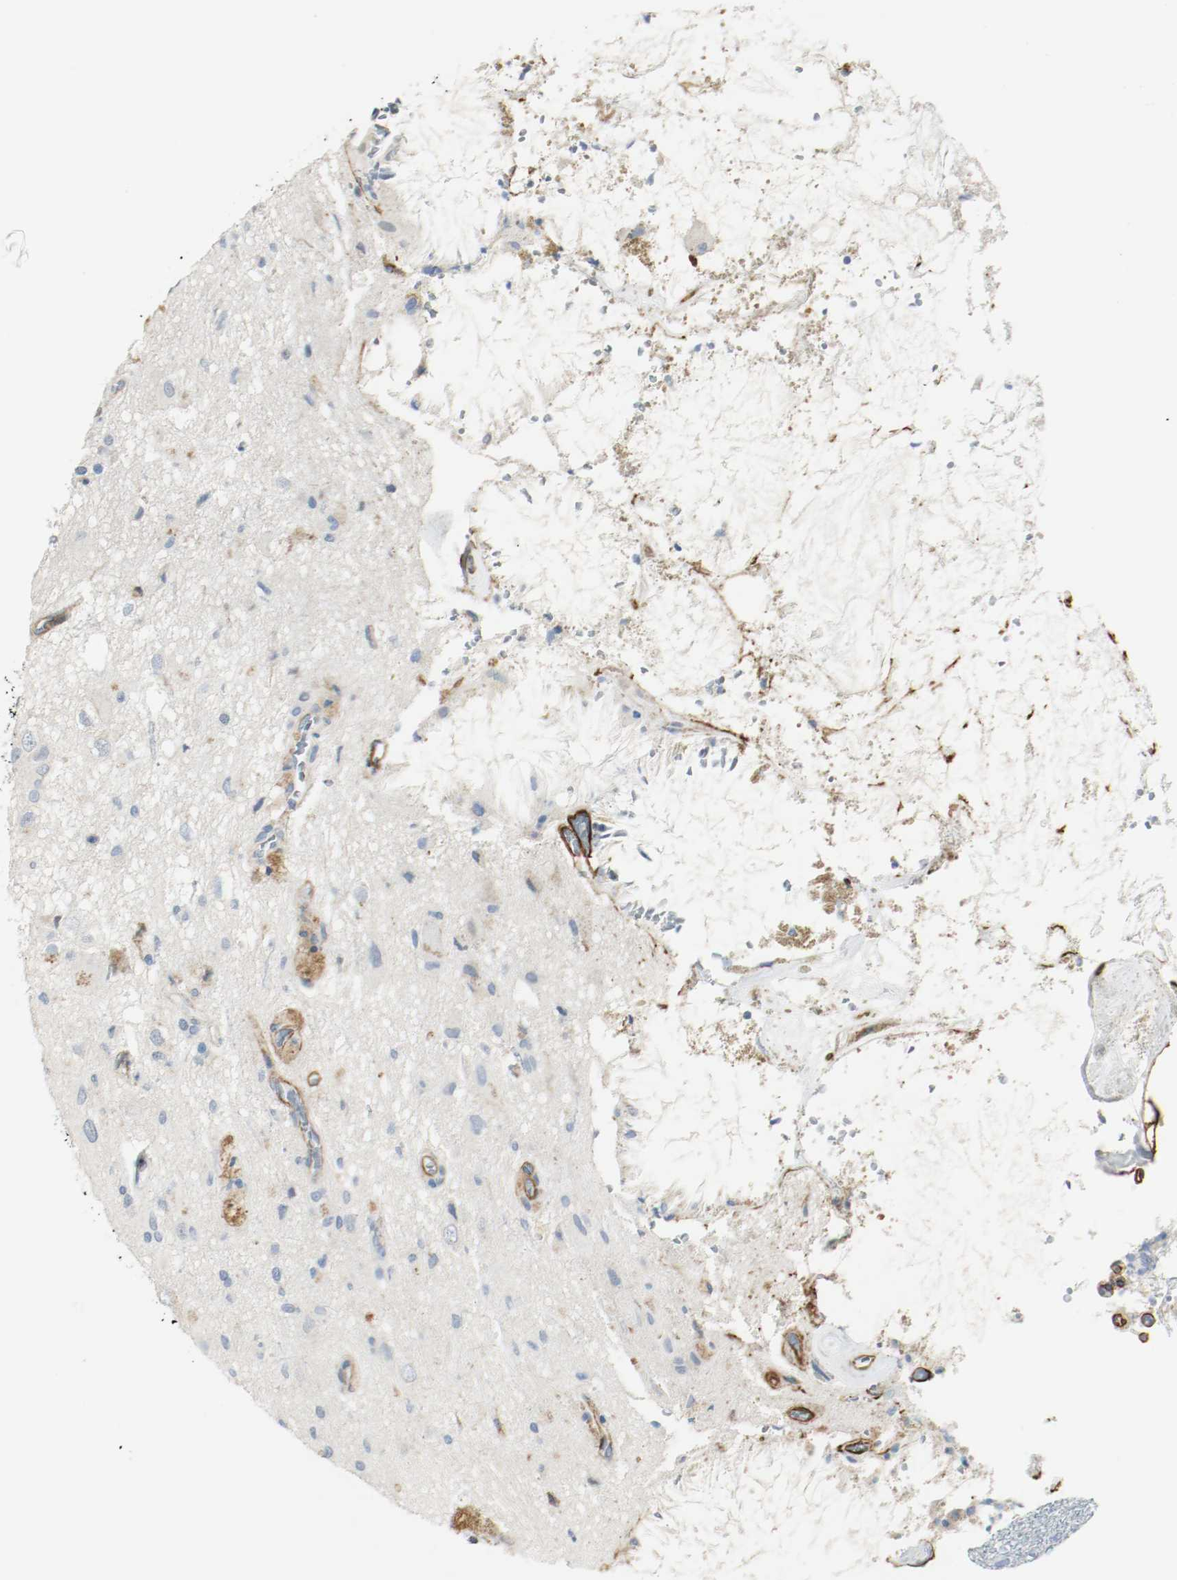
{"staining": {"intensity": "negative", "quantity": "none", "location": "none"}, "tissue": "glioma", "cell_type": "Tumor cells", "image_type": "cancer", "snomed": [{"axis": "morphology", "description": "Glioma, malignant, High grade"}, {"axis": "topography", "description": "Brain"}], "caption": "Histopathology image shows no protein staining in tumor cells of glioma tissue.", "gene": "LAMB1", "patient": {"sex": "male", "age": 47}}